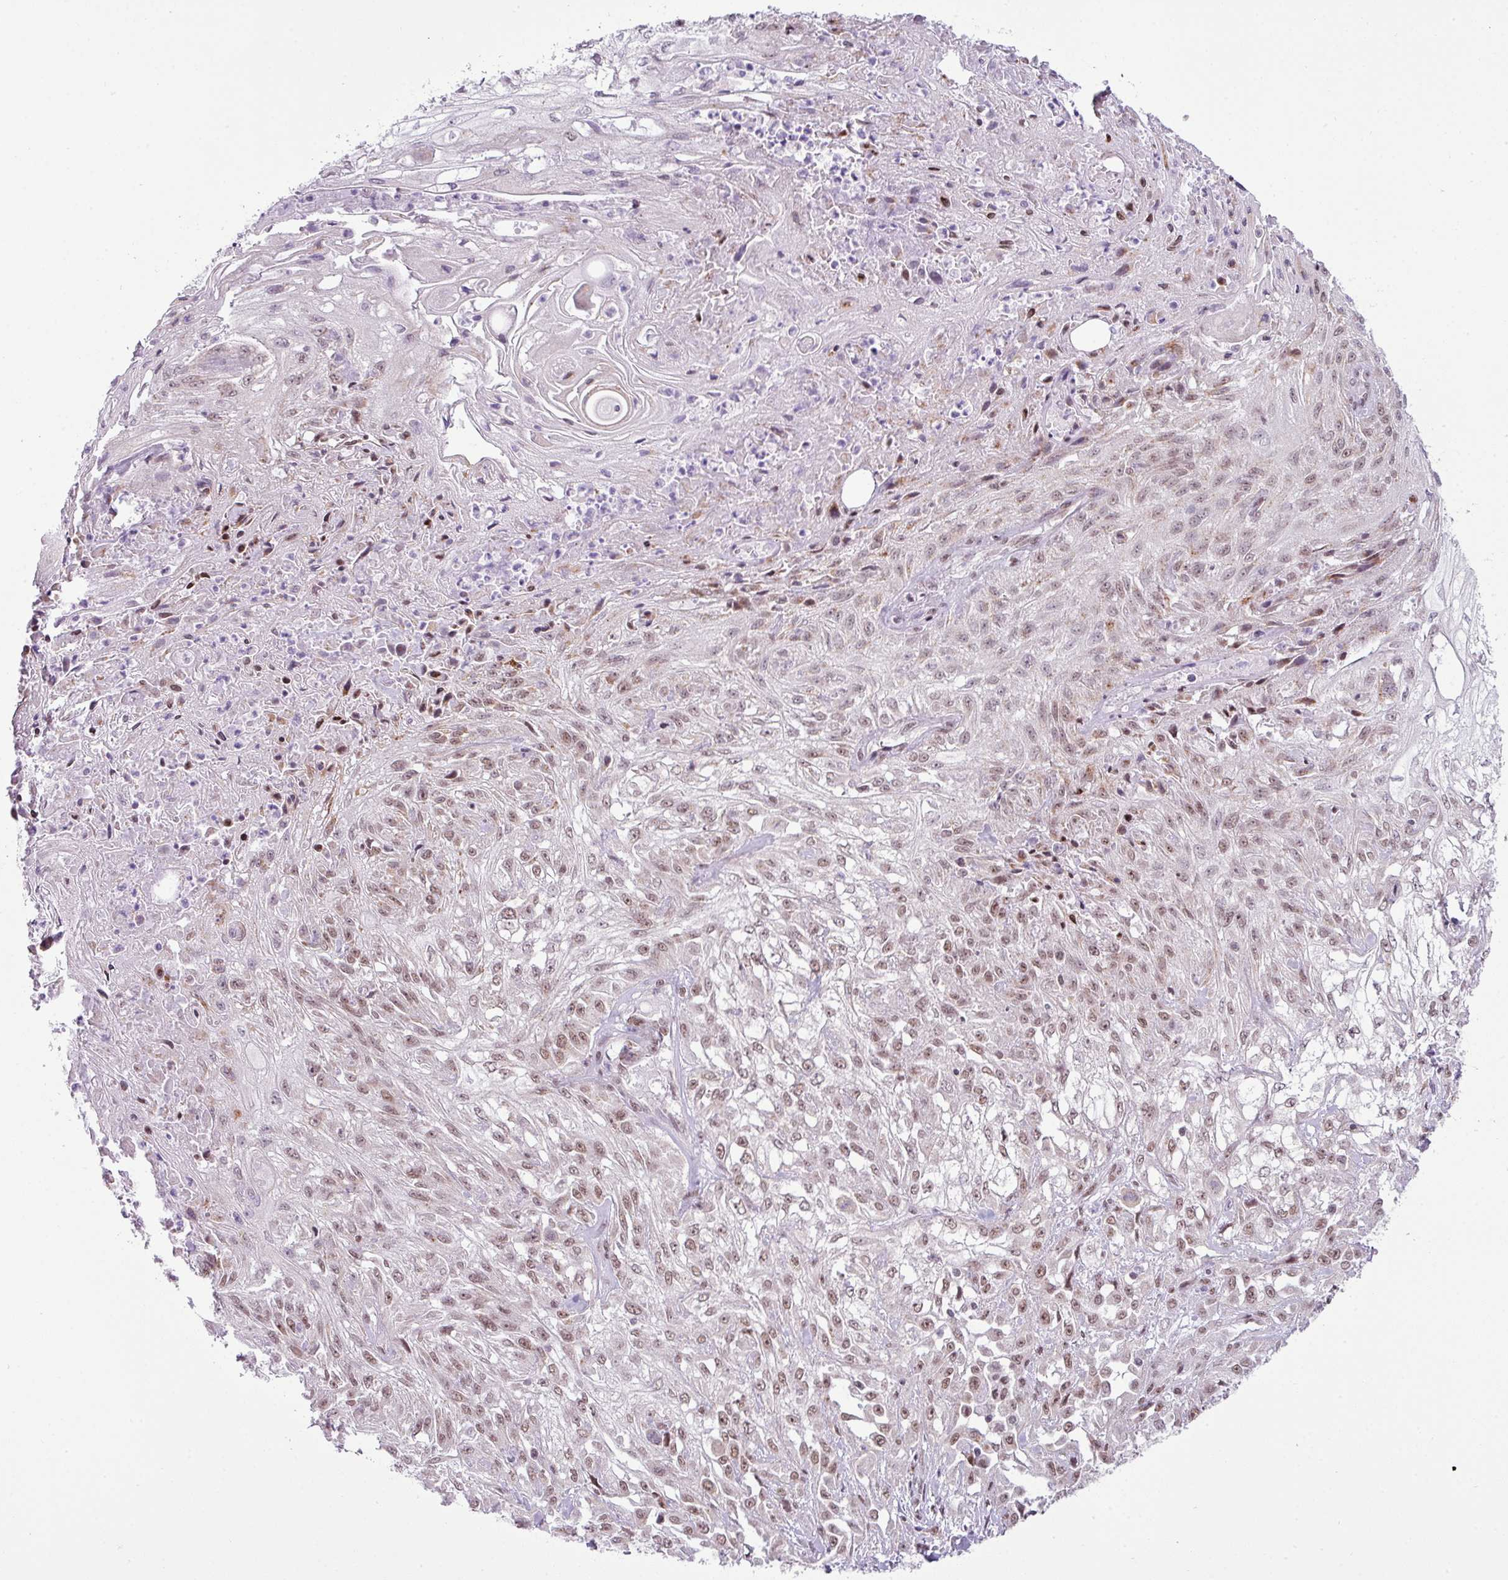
{"staining": {"intensity": "moderate", "quantity": ">75%", "location": "nuclear"}, "tissue": "skin cancer", "cell_type": "Tumor cells", "image_type": "cancer", "snomed": [{"axis": "morphology", "description": "Squamous cell carcinoma, NOS"}, {"axis": "morphology", "description": "Squamous cell carcinoma, metastatic, NOS"}, {"axis": "topography", "description": "Skin"}, {"axis": "topography", "description": "Lymph node"}], "caption": "An image showing moderate nuclear staining in approximately >75% of tumor cells in skin cancer, as visualized by brown immunohistochemical staining.", "gene": "ARL6IP4", "patient": {"sex": "male", "age": 75}}